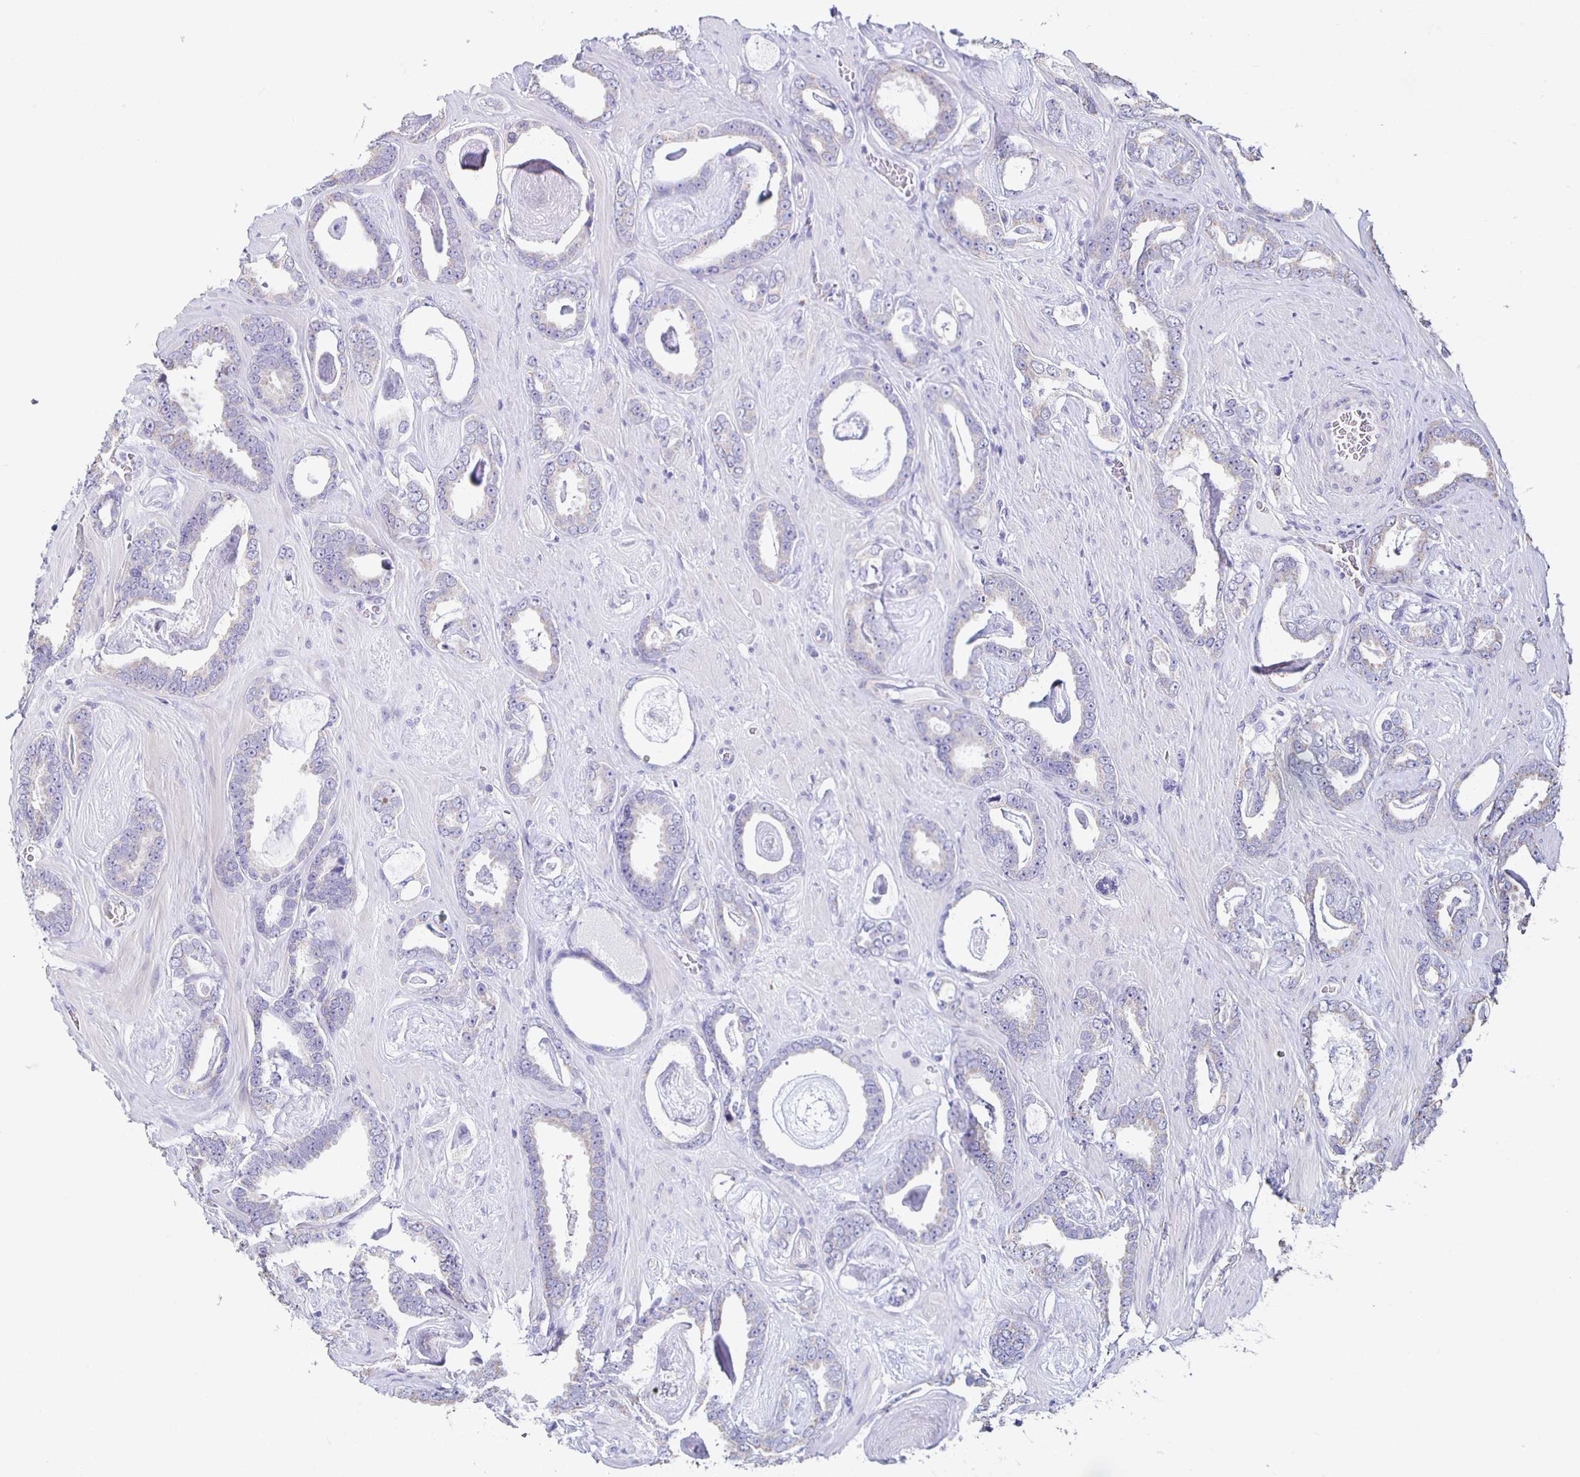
{"staining": {"intensity": "negative", "quantity": "none", "location": "none"}, "tissue": "prostate cancer", "cell_type": "Tumor cells", "image_type": "cancer", "snomed": [{"axis": "morphology", "description": "Adenocarcinoma, High grade"}, {"axis": "topography", "description": "Prostate"}], "caption": "There is no significant positivity in tumor cells of prostate cancer.", "gene": "TPPP", "patient": {"sex": "male", "age": 63}}